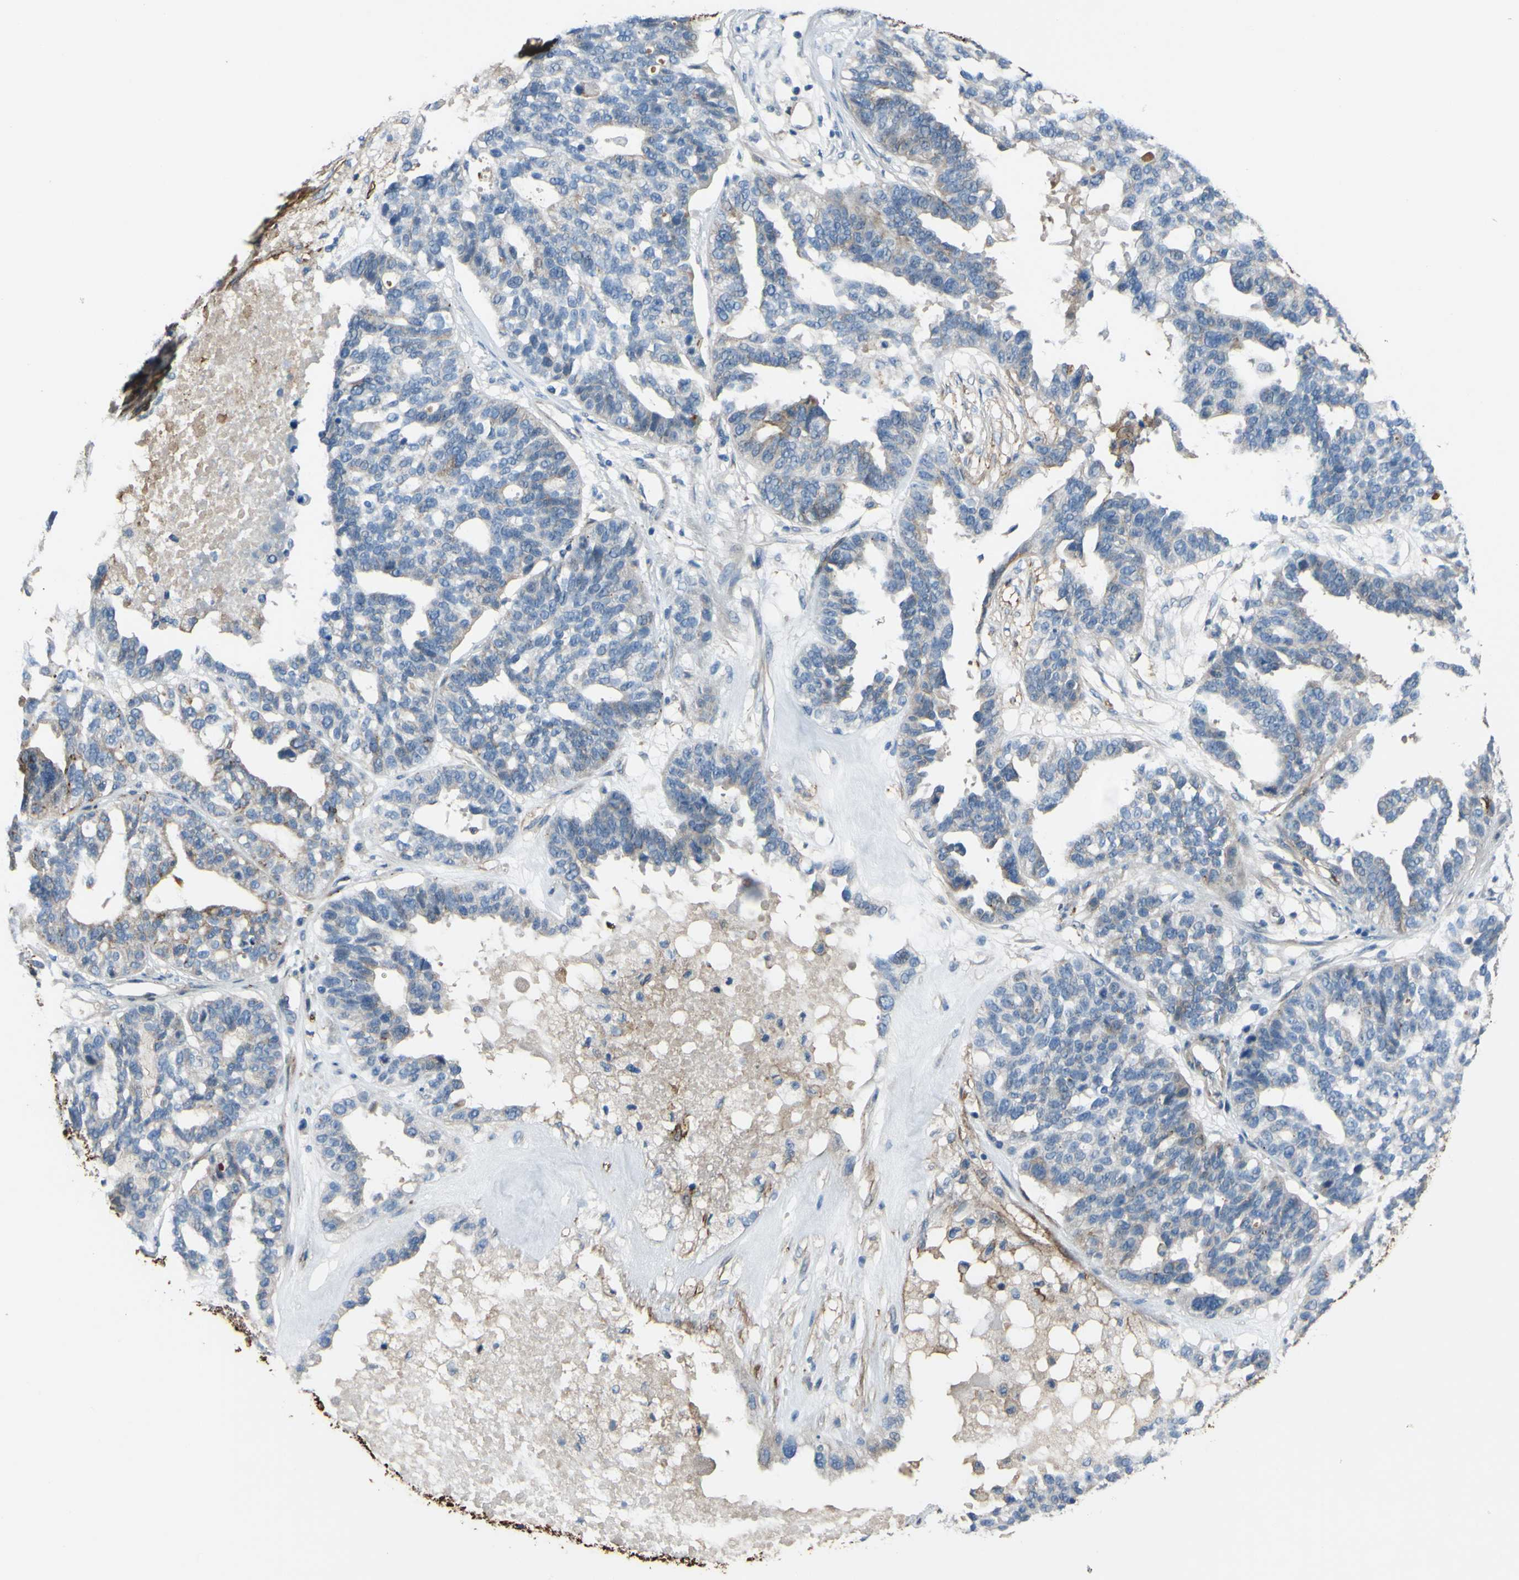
{"staining": {"intensity": "weak", "quantity": "25%-75%", "location": "cytoplasmic/membranous"}, "tissue": "ovarian cancer", "cell_type": "Tumor cells", "image_type": "cancer", "snomed": [{"axis": "morphology", "description": "Cystadenocarcinoma, serous, NOS"}, {"axis": "topography", "description": "Ovary"}], "caption": "This is an image of immunohistochemistry (IHC) staining of ovarian serous cystadenocarcinoma, which shows weak staining in the cytoplasmic/membranous of tumor cells.", "gene": "ARHGAP1", "patient": {"sex": "female", "age": 59}}